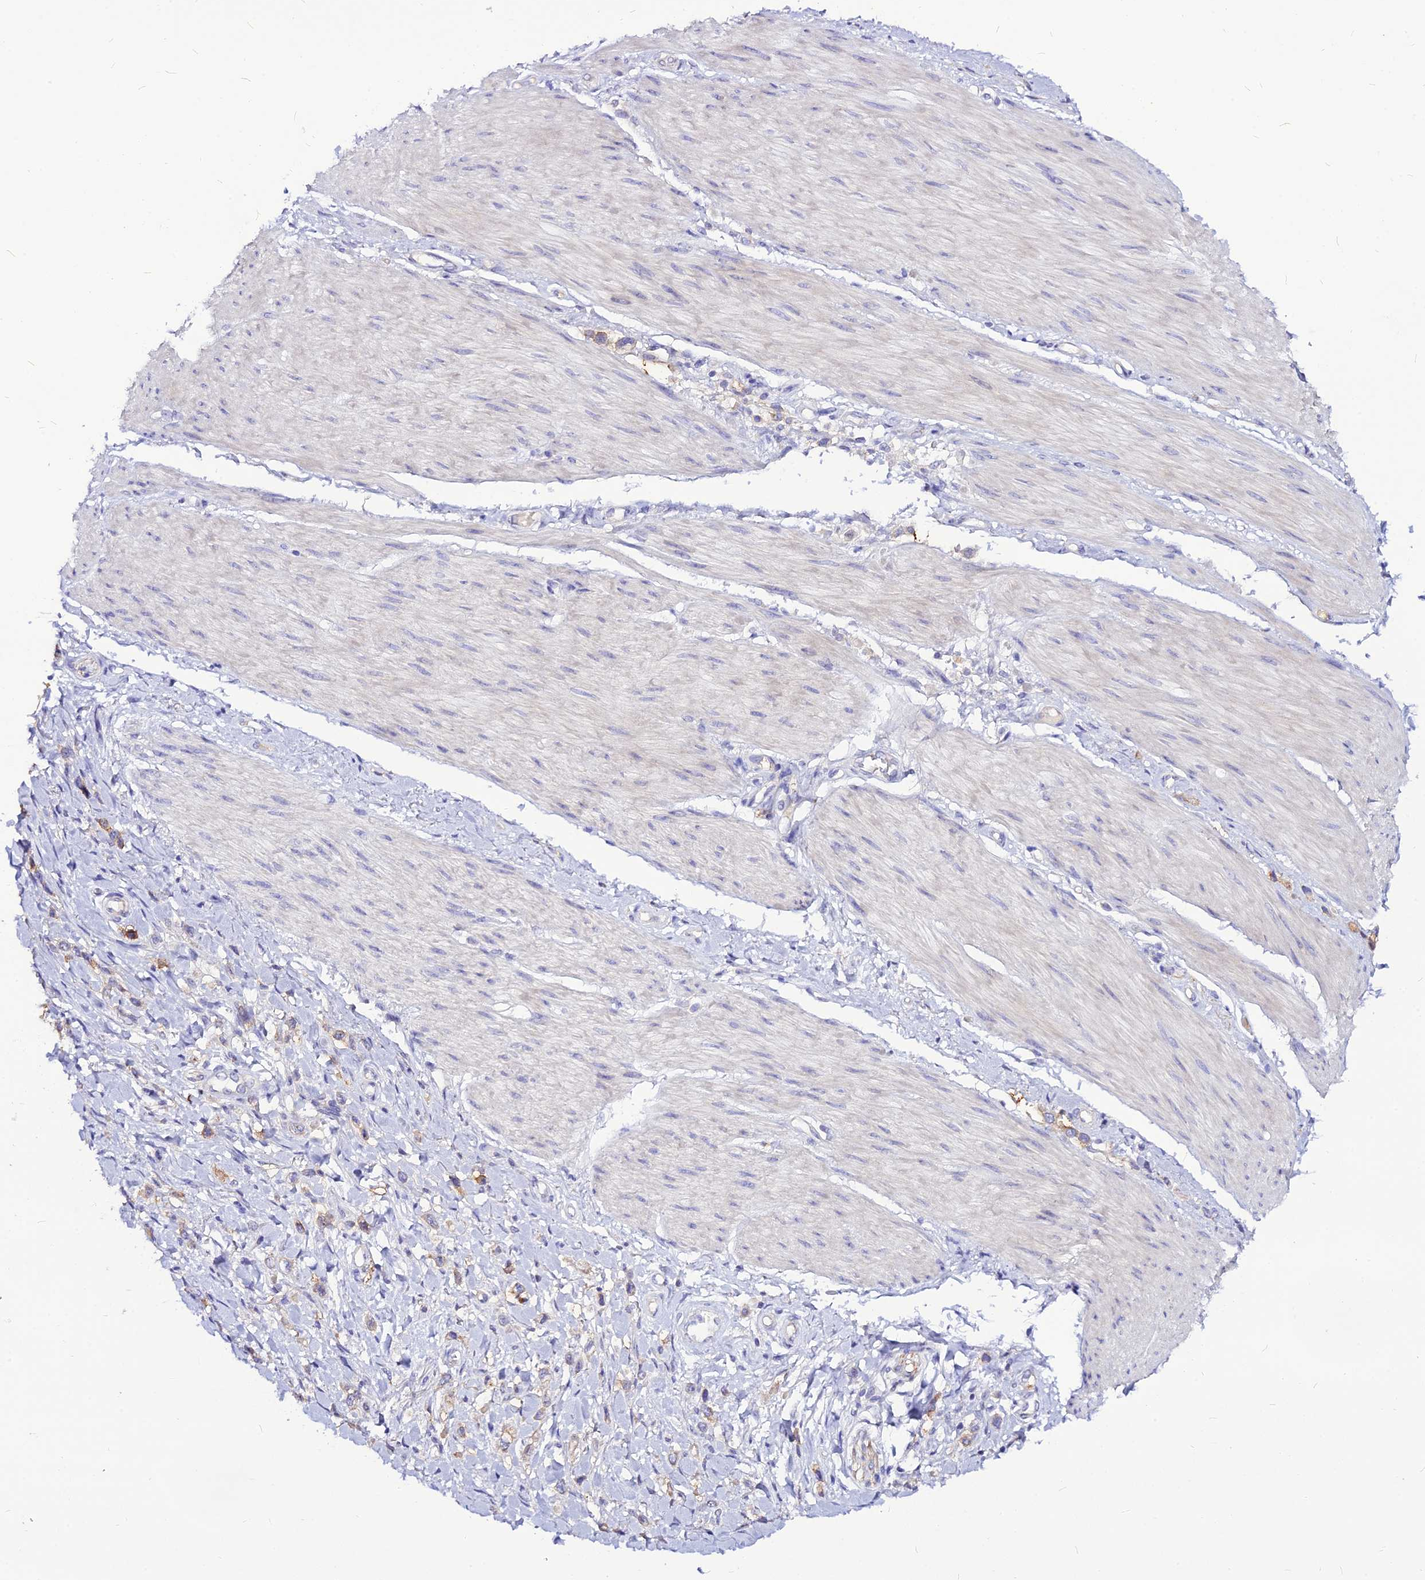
{"staining": {"intensity": "weak", "quantity": "<25%", "location": "cytoplasmic/membranous"}, "tissue": "stomach cancer", "cell_type": "Tumor cells", "image_type": "cancer", "snomed": [{"axis": "morphology", "description": "Adenocarcinoma, NOS"}, {"axis": "topography", "description": "Stomach"}], "caption": "Tumor cells are negative for brown protein staining in adenocarcinoma (stomach).", "gene": "CZIB", "patient": {"sex": "female", "age": 65}}